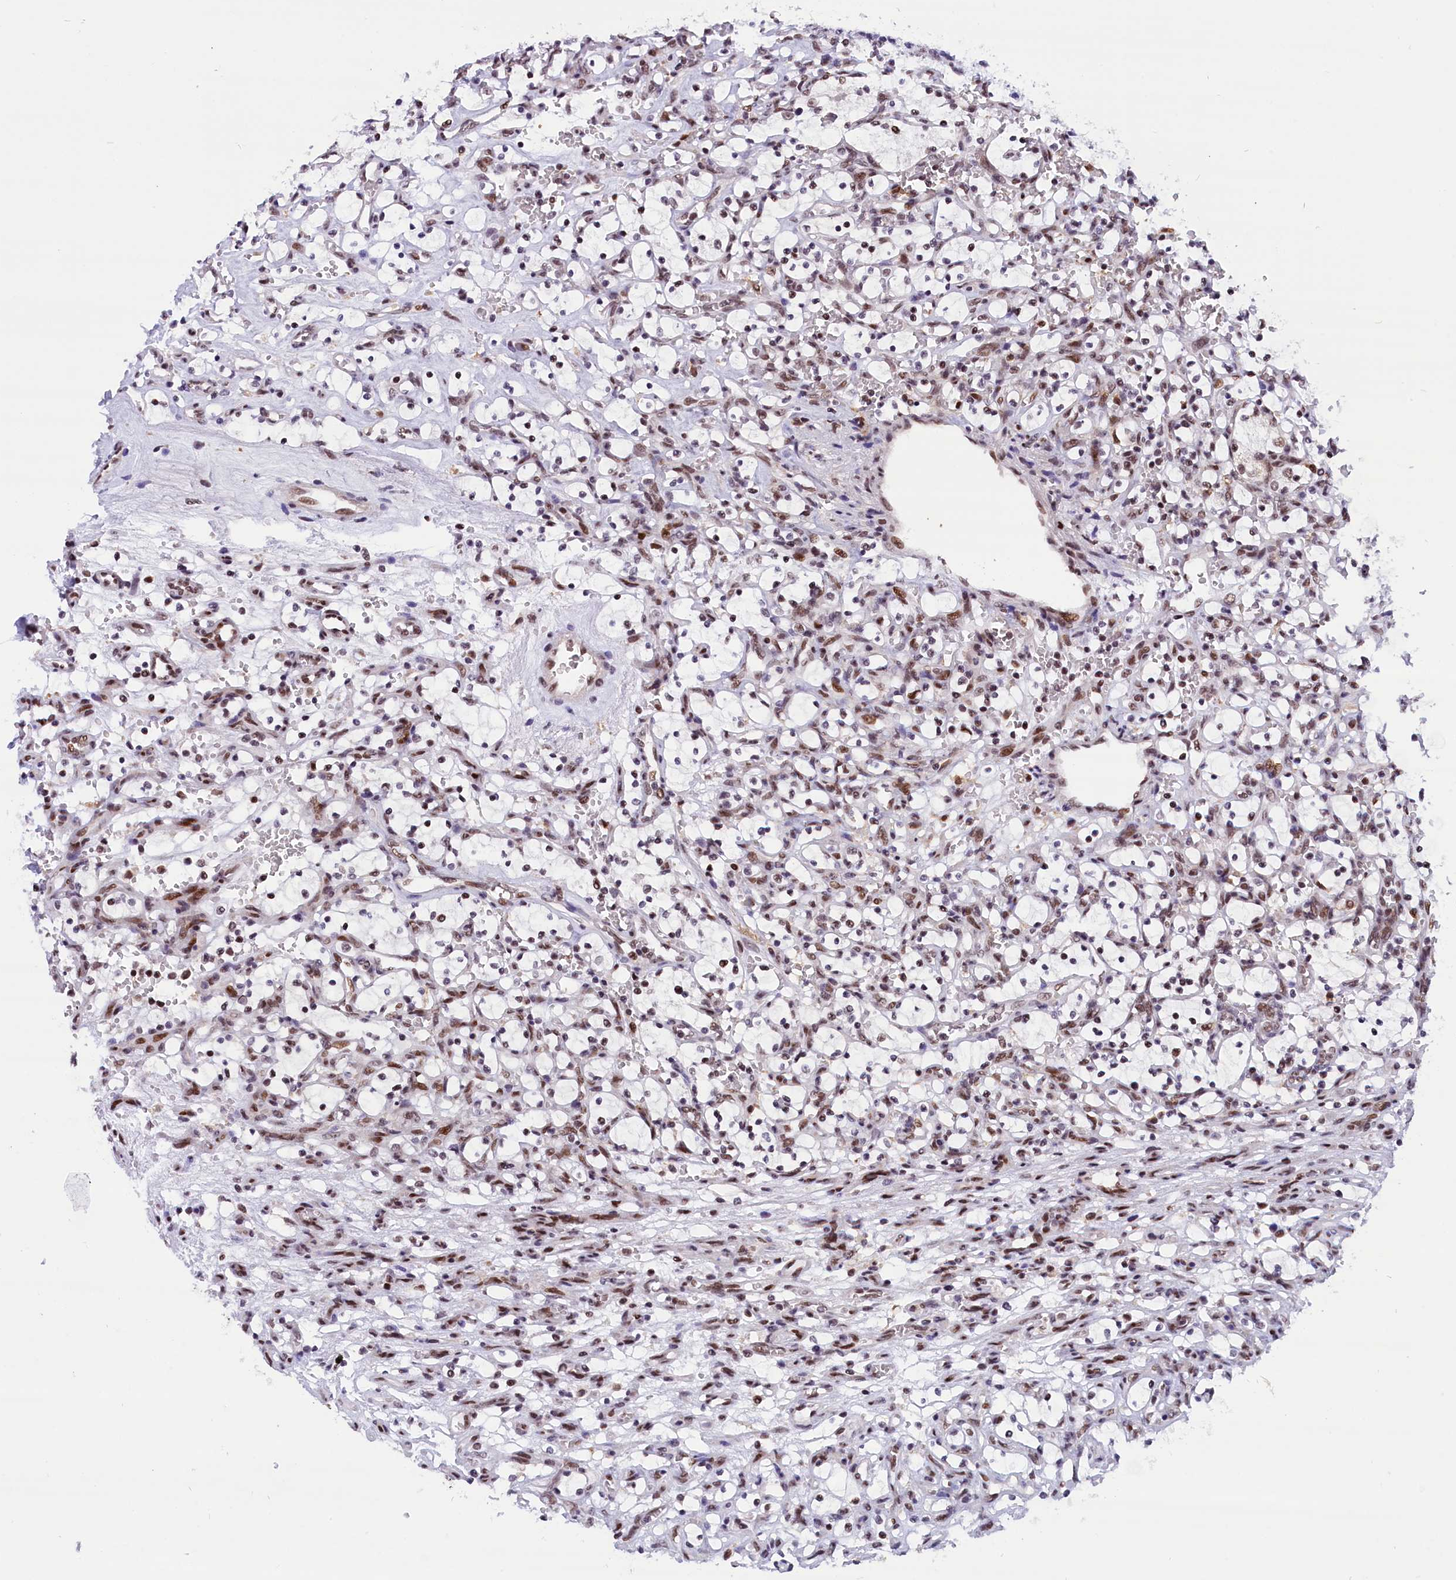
{"staining": {"intensity": "moderate", "quantity": ">75%", "location": "nuclear"}, "tissue": "renal cancer", "cell_type": "Tumor cells", "image_type": "cancer", "snomed": [{"axis": "morphology", "description": "Adenocarcinoma, NOS"}, {"axis": "topography", "description": "Kidney"}], "caption": "An image showing moderate nuclear staining in approximately >75% of tumor cells in renal cancer (adenocarcinoma), as visualized by brown immunohistochemical staining.", "gene": "CDYL2", "patient": {"sex": "female", "age": 69}}